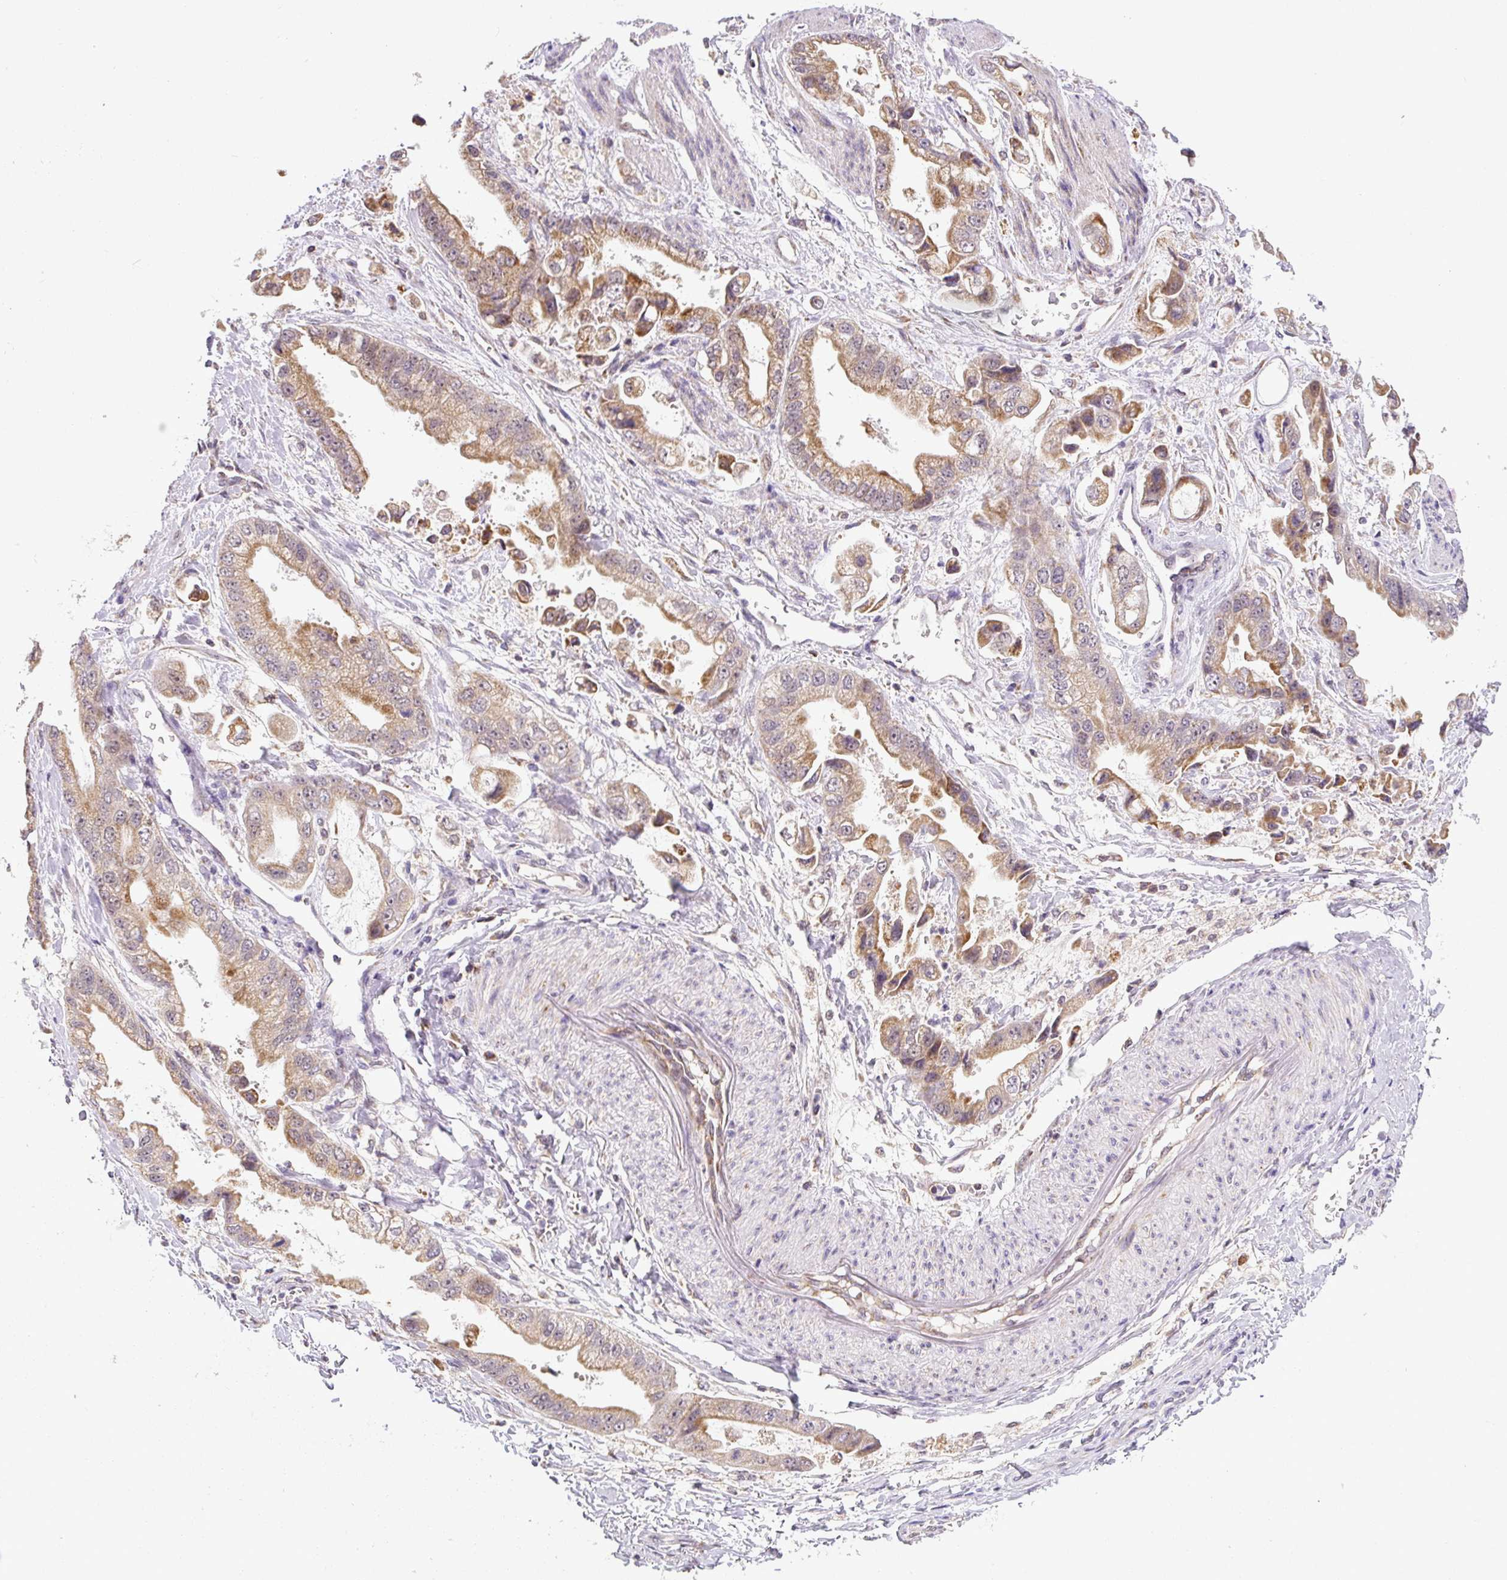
{"staining": {"intensity": "moderate", "quantity": ">75%", "location": "cytoplasmic/membranous"}, "tissue": "stomach cancer", "cell_type": "Tumor cells", "image_type": "cancer", "snomed": [{"axis": "morphology", "description": "Adenocarcinoma, NOS"}, {"axis": "topography", "description": "Stomach"}], "caption": "Human stomach adenocarcinoma stained with a protein marker shows moderate staining in tumor cells.", "gene": "MFSD9", "patient": {"sex": "male", "age": 62}}